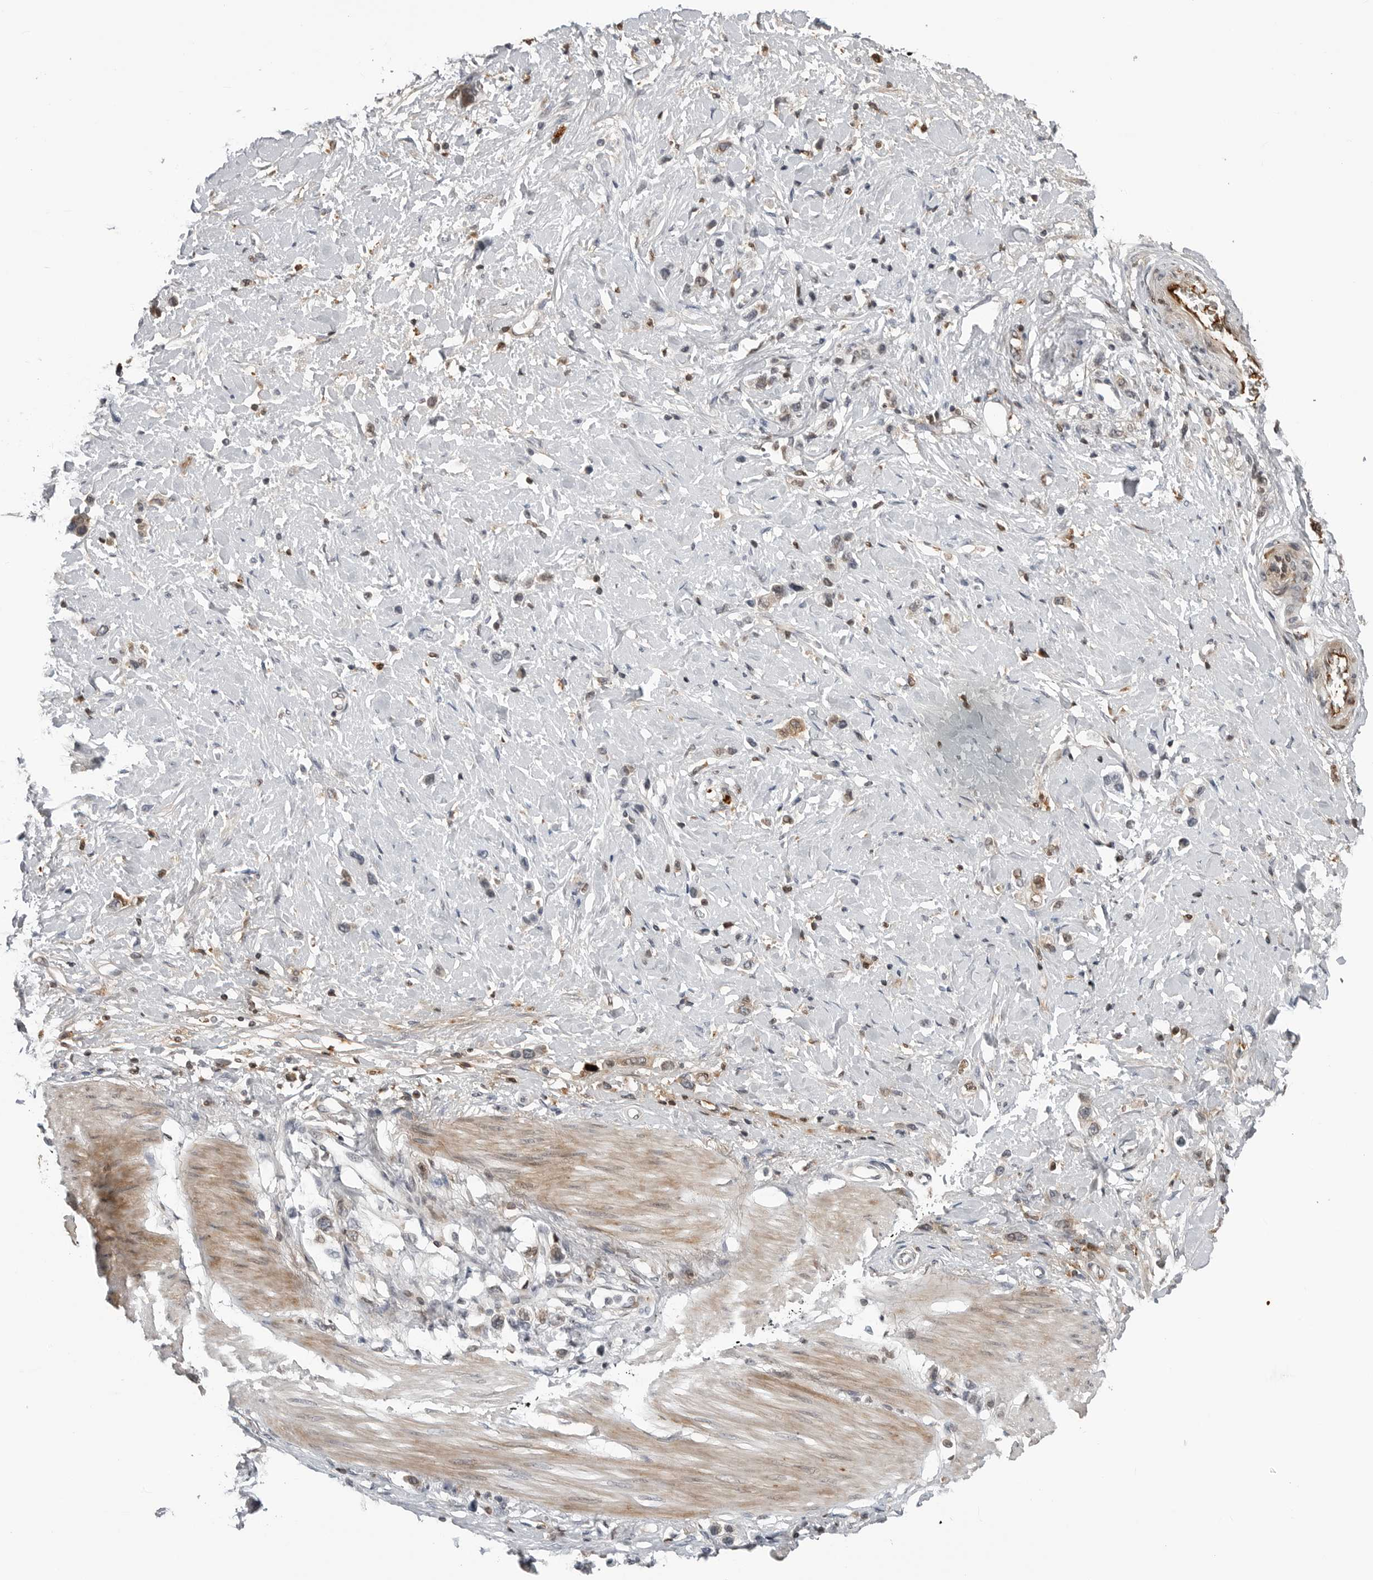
{"staining": {"intensity": "weak", "quantity": "<25%", "location": "cytoplasmic/membranous"}, "tissue": "stomach cancer", "cell_type": "Tumor cells", "image_type": "cancer", "snomed": [{"axis": "morphology", "description": "Adenocarcinoma, NOS"}, {"axis": "topography", "description": "Stomach"}], "caption": "There is no significant expression in tumor cells of stomach adenocarcinoma.", "gene": "CXCR5", "patient": {"sex": "female", "age": 65}}